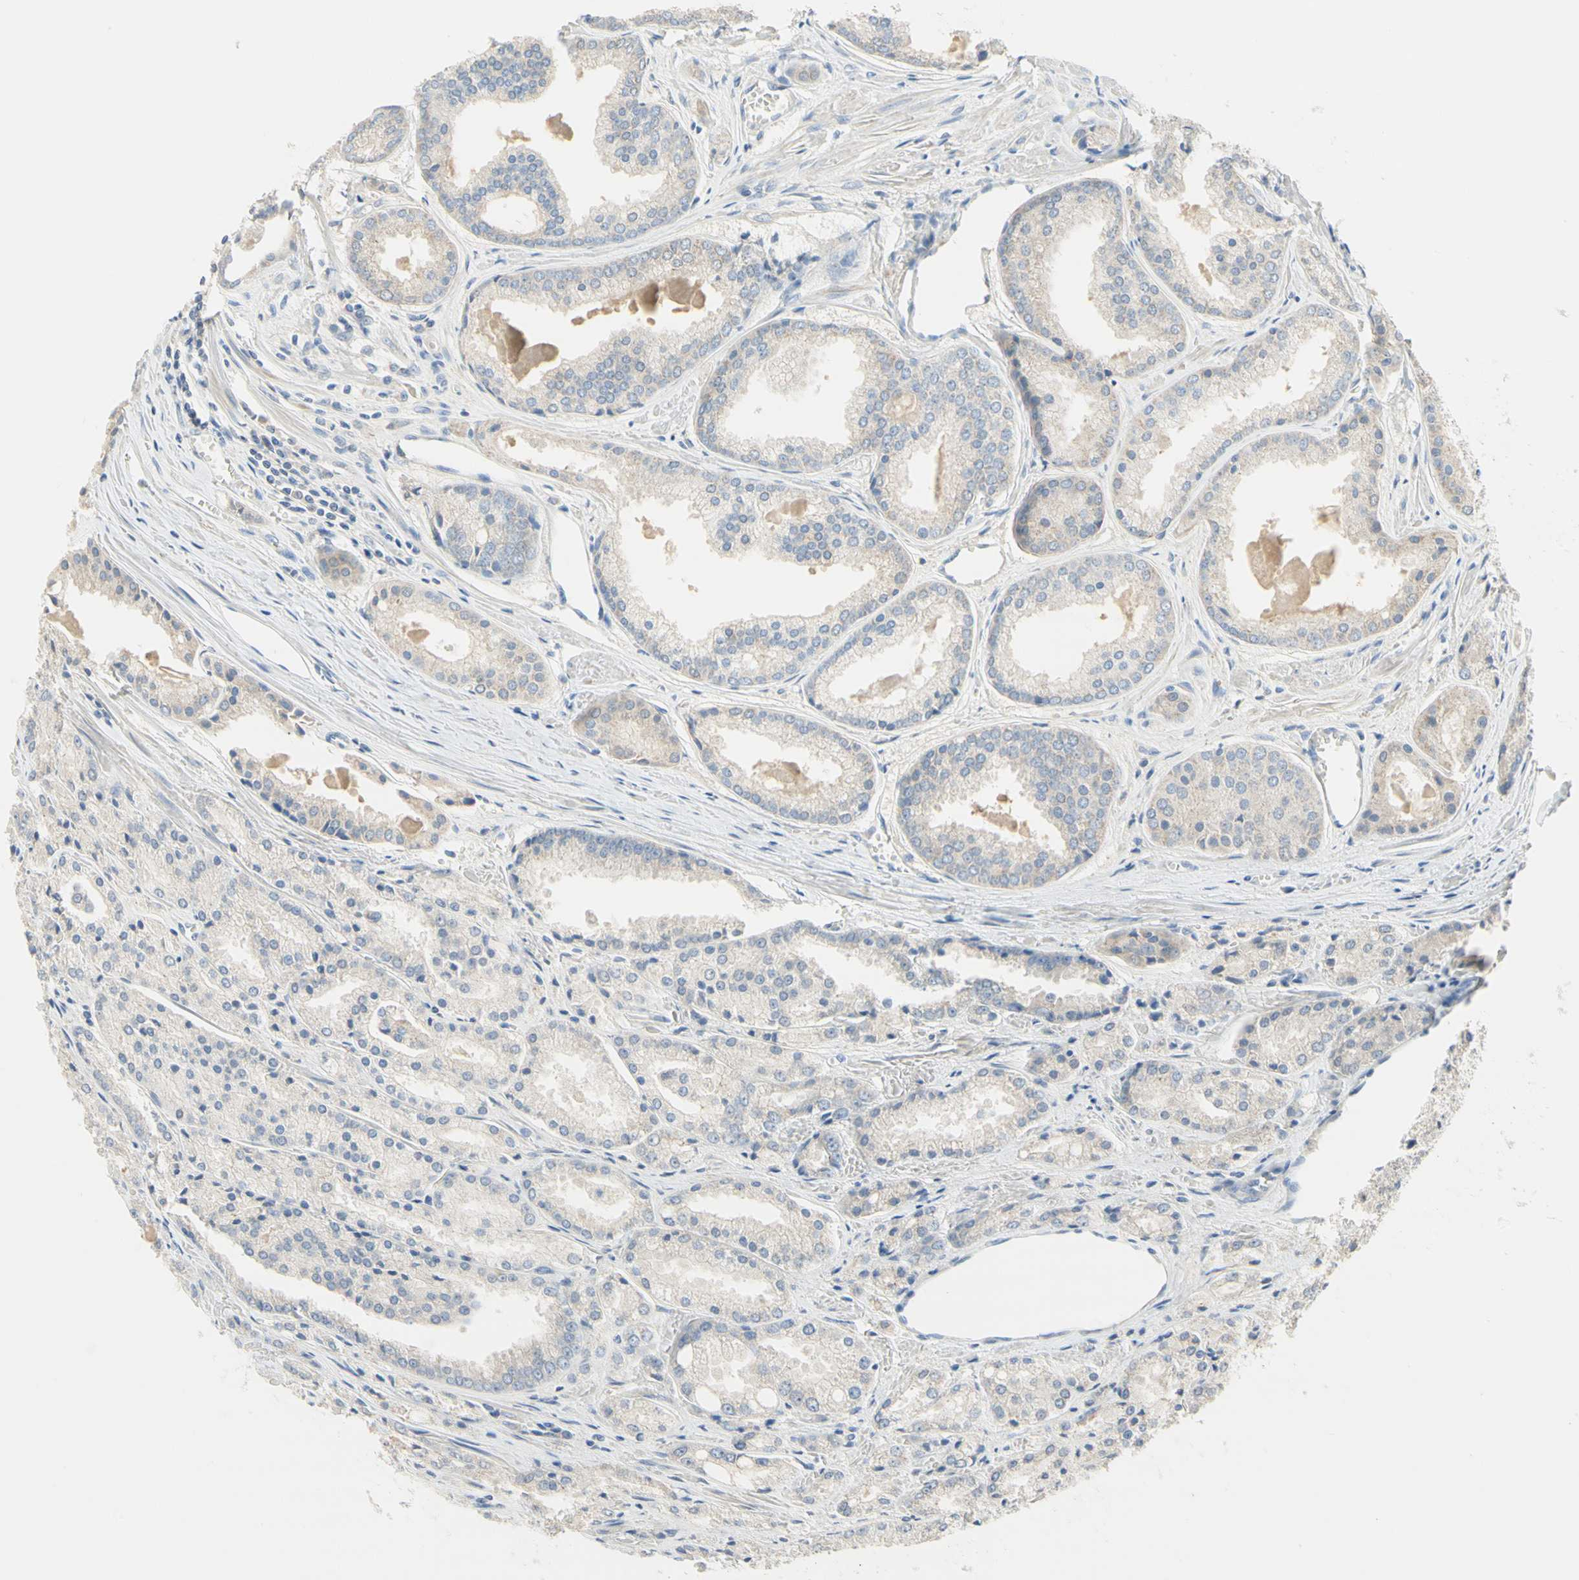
{"staining": {"intensity": "weak", "quantity": "<25%", "location": "cytoplasmic/membranous"}, "tissue": "prostate cancer", "cell_type": "Tumor cells", "image_type": "cancer", "snomed": [{"axis": "morphology", "description": "Adenocarcinoma, Low grade"}, {"axis": "topography", "description": "Prostate"}], "caption": "Tumor cells show no significant protein positivity in prostate cancer (low-grade adenocarcinoma).", "gene": "NECTIN4", "patient": {"sex": "male", "age": 64}}